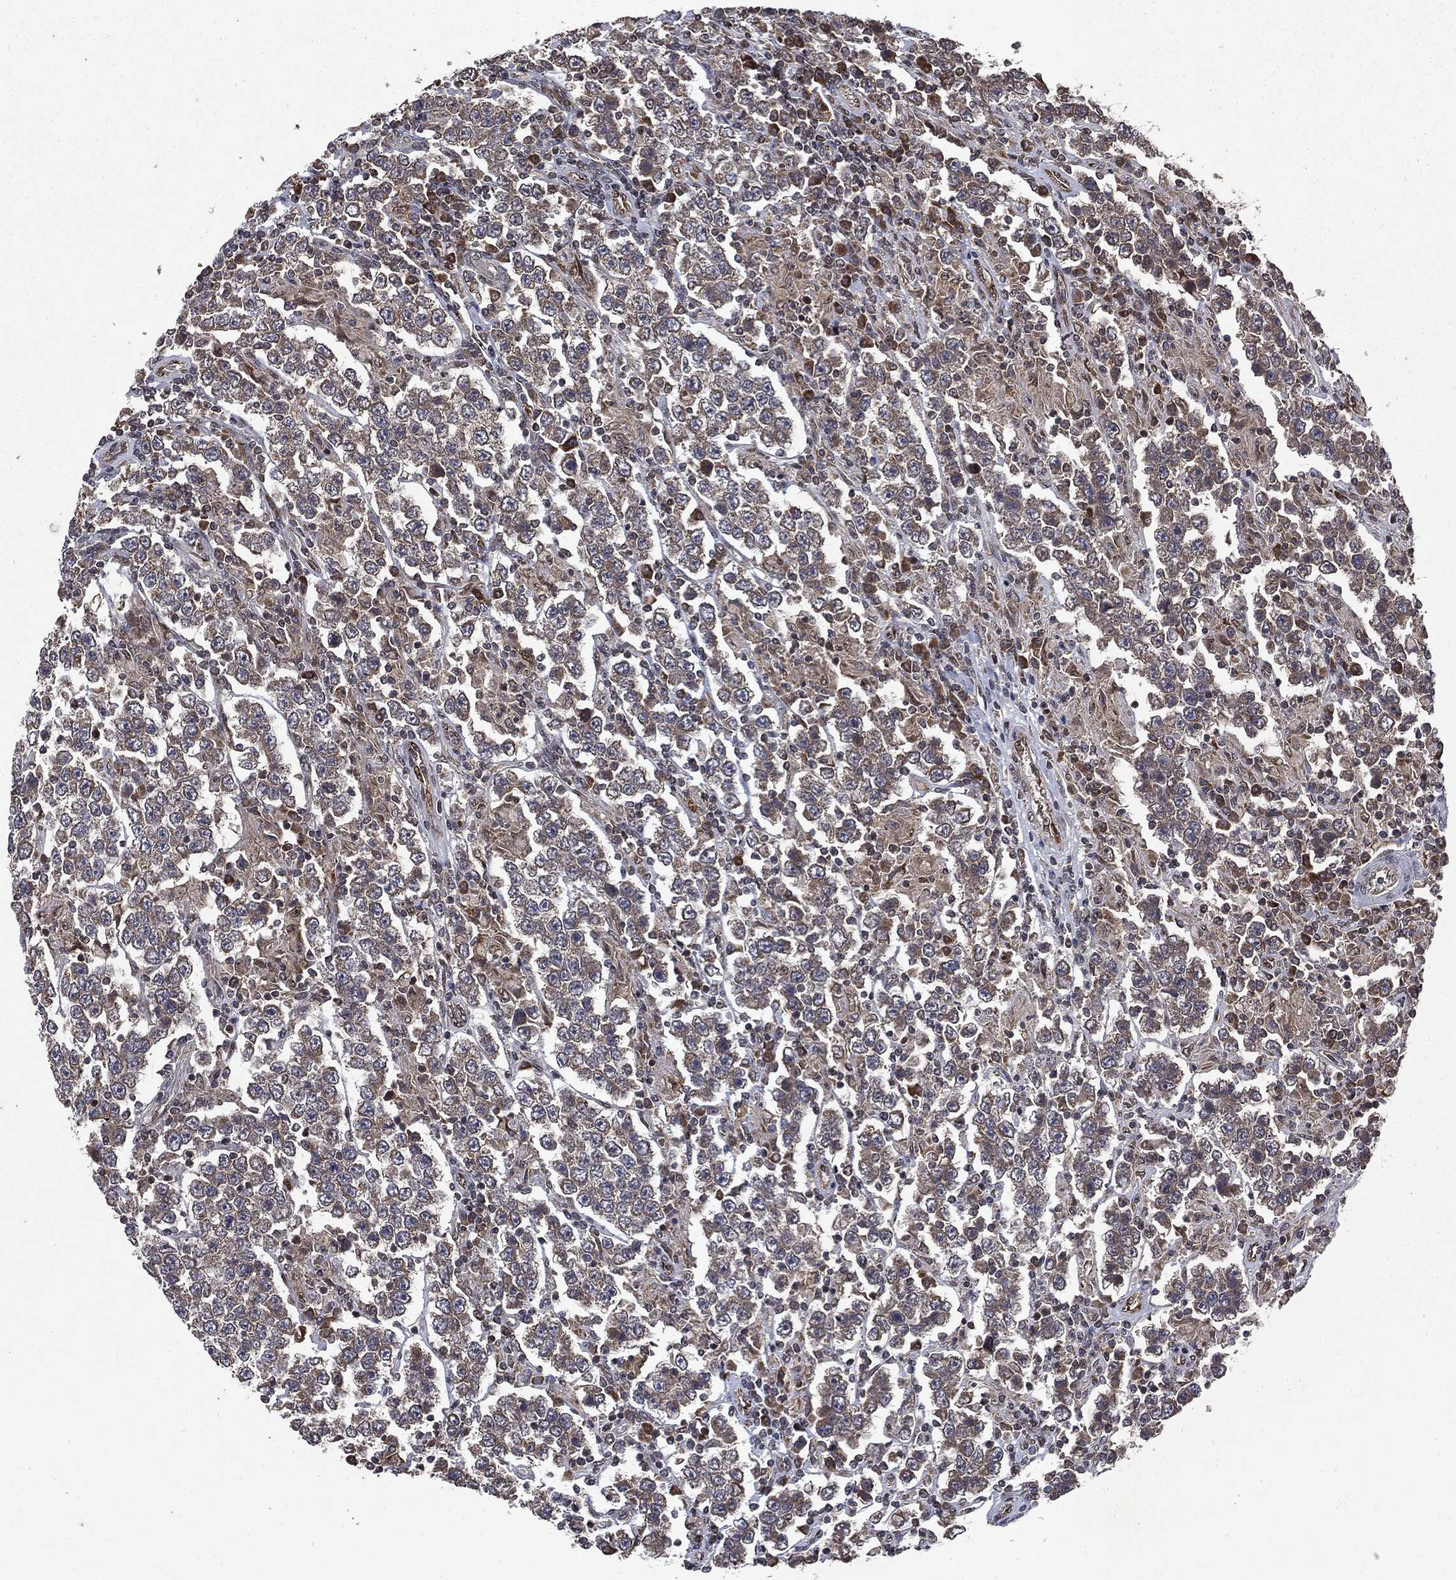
{"staining": {"intensity": "moderate", "quantity": "<25%", "location": "cytoplasmic/membranous"}, "tissue": "testis cancer", "cell_type": "Tumor cells", "image_type": "cancer", "snomed": [{"axis": "morphology", "description": "Normal tissue, NOS"}, {"axis": "morphology", "description": "Urothelial carcinoma, High grade"}, {"axis": "morphology", "description": "Seminoma, NOS"}, {"axis": "morphology", "description": "Carcinoma, Embryonal, NOS"}, {"axis": "topography", "description": "Urinary bladder"}, {"axis": "topography", "description": "Testis"}], "caption": "This image reveals immunohistochemistry staining of seminoma (testis), with low moderate cytoplasmic/membranous expression in approximately <25% of tumor cells.", "gene": "PLPPR2", "patient": {"sex": "male", "age": 41}}